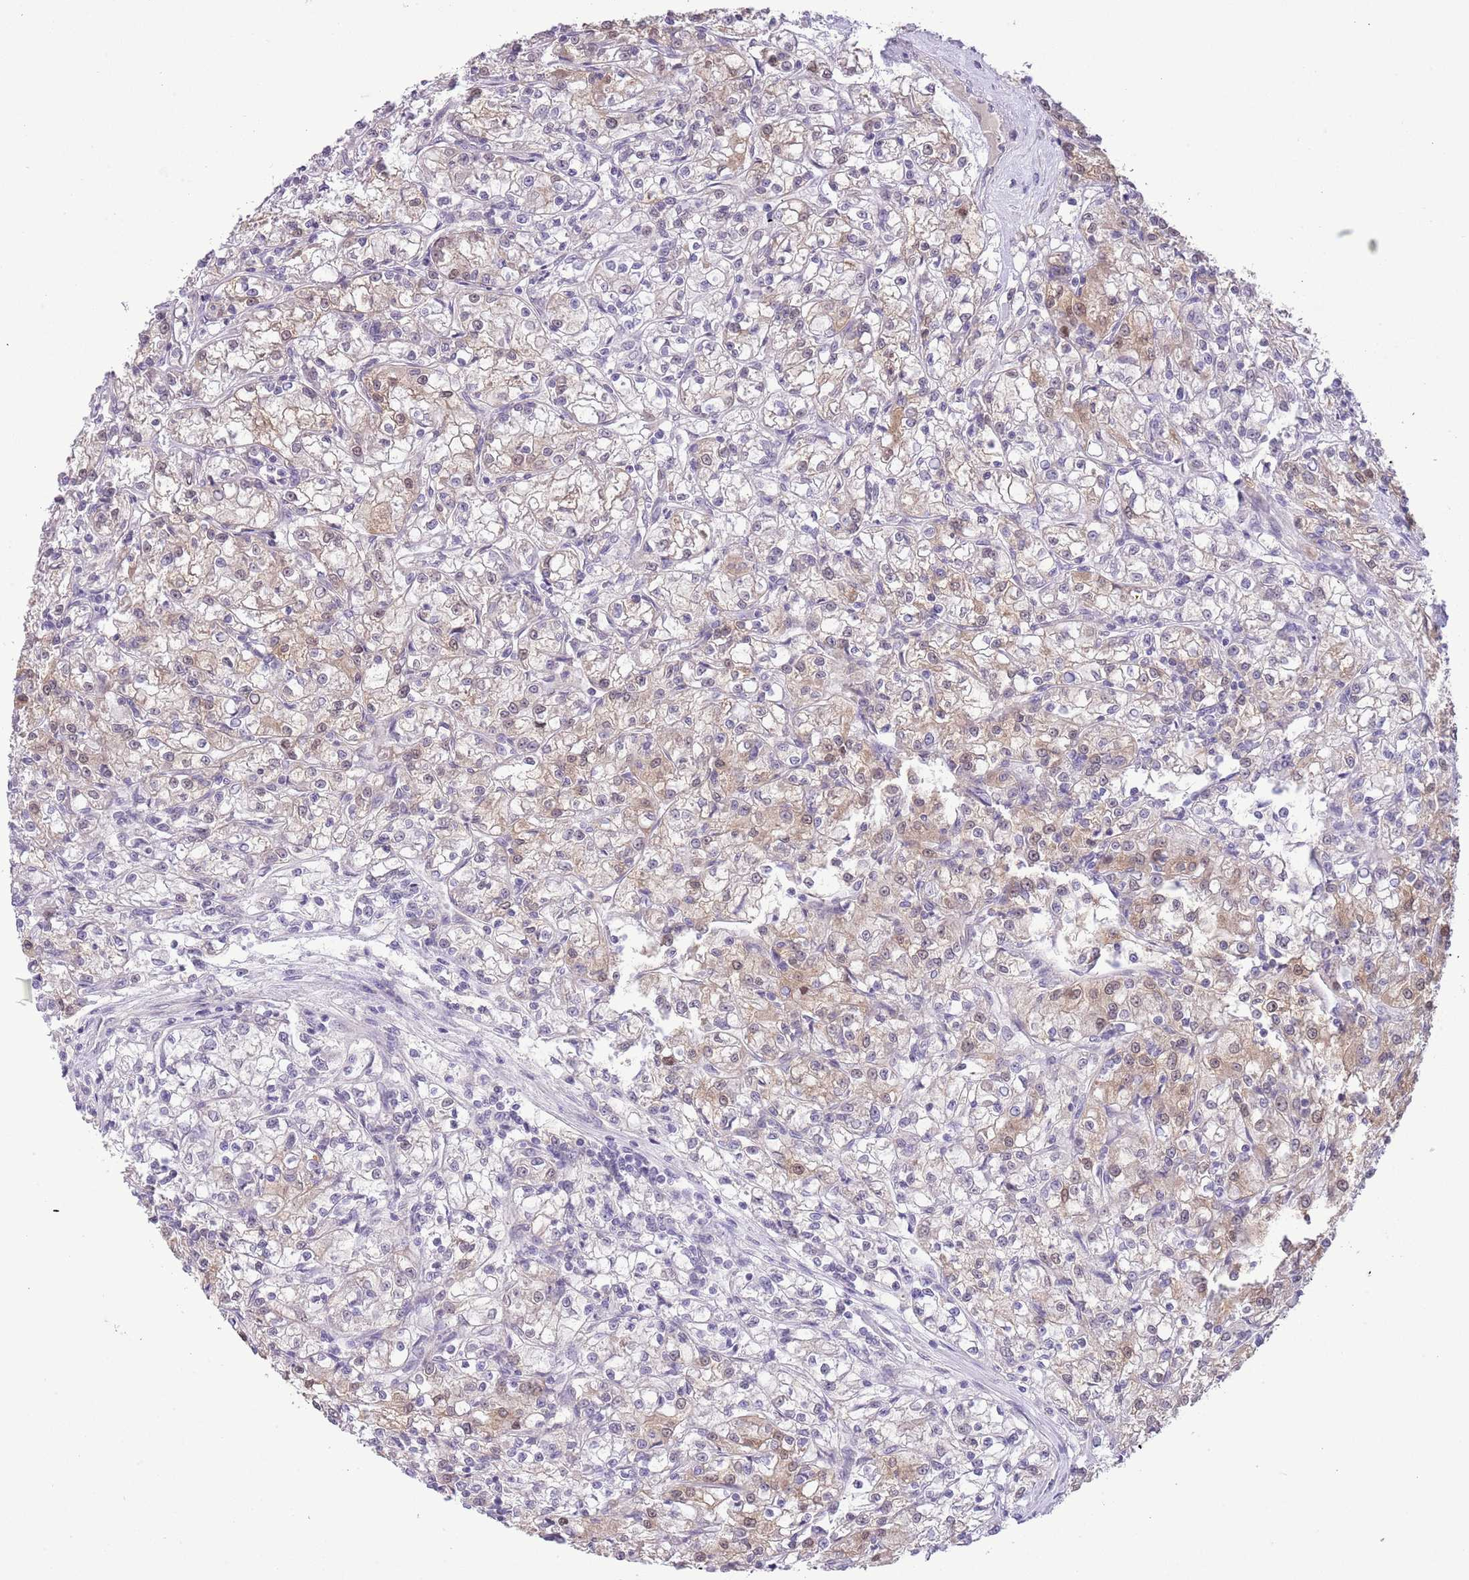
{"staining": {"intensity": "negative", "quantity": "none", "location": "none"}, "tissue": "renal cancer", "cell_type": "Tumor cells", "image_type": "cancer", "snomed": [{"axis": "morphology", "description": "Adenocarcinoma, NOS"}, {"axis": "topography", "description": "Kidney"}], "caption": "This is an IHC histopathology image of adenocarcinoma (renal). There is no staining in tumor cells.", "gene": "MIDN", "patient": {"sex": "female", "age": 59}}